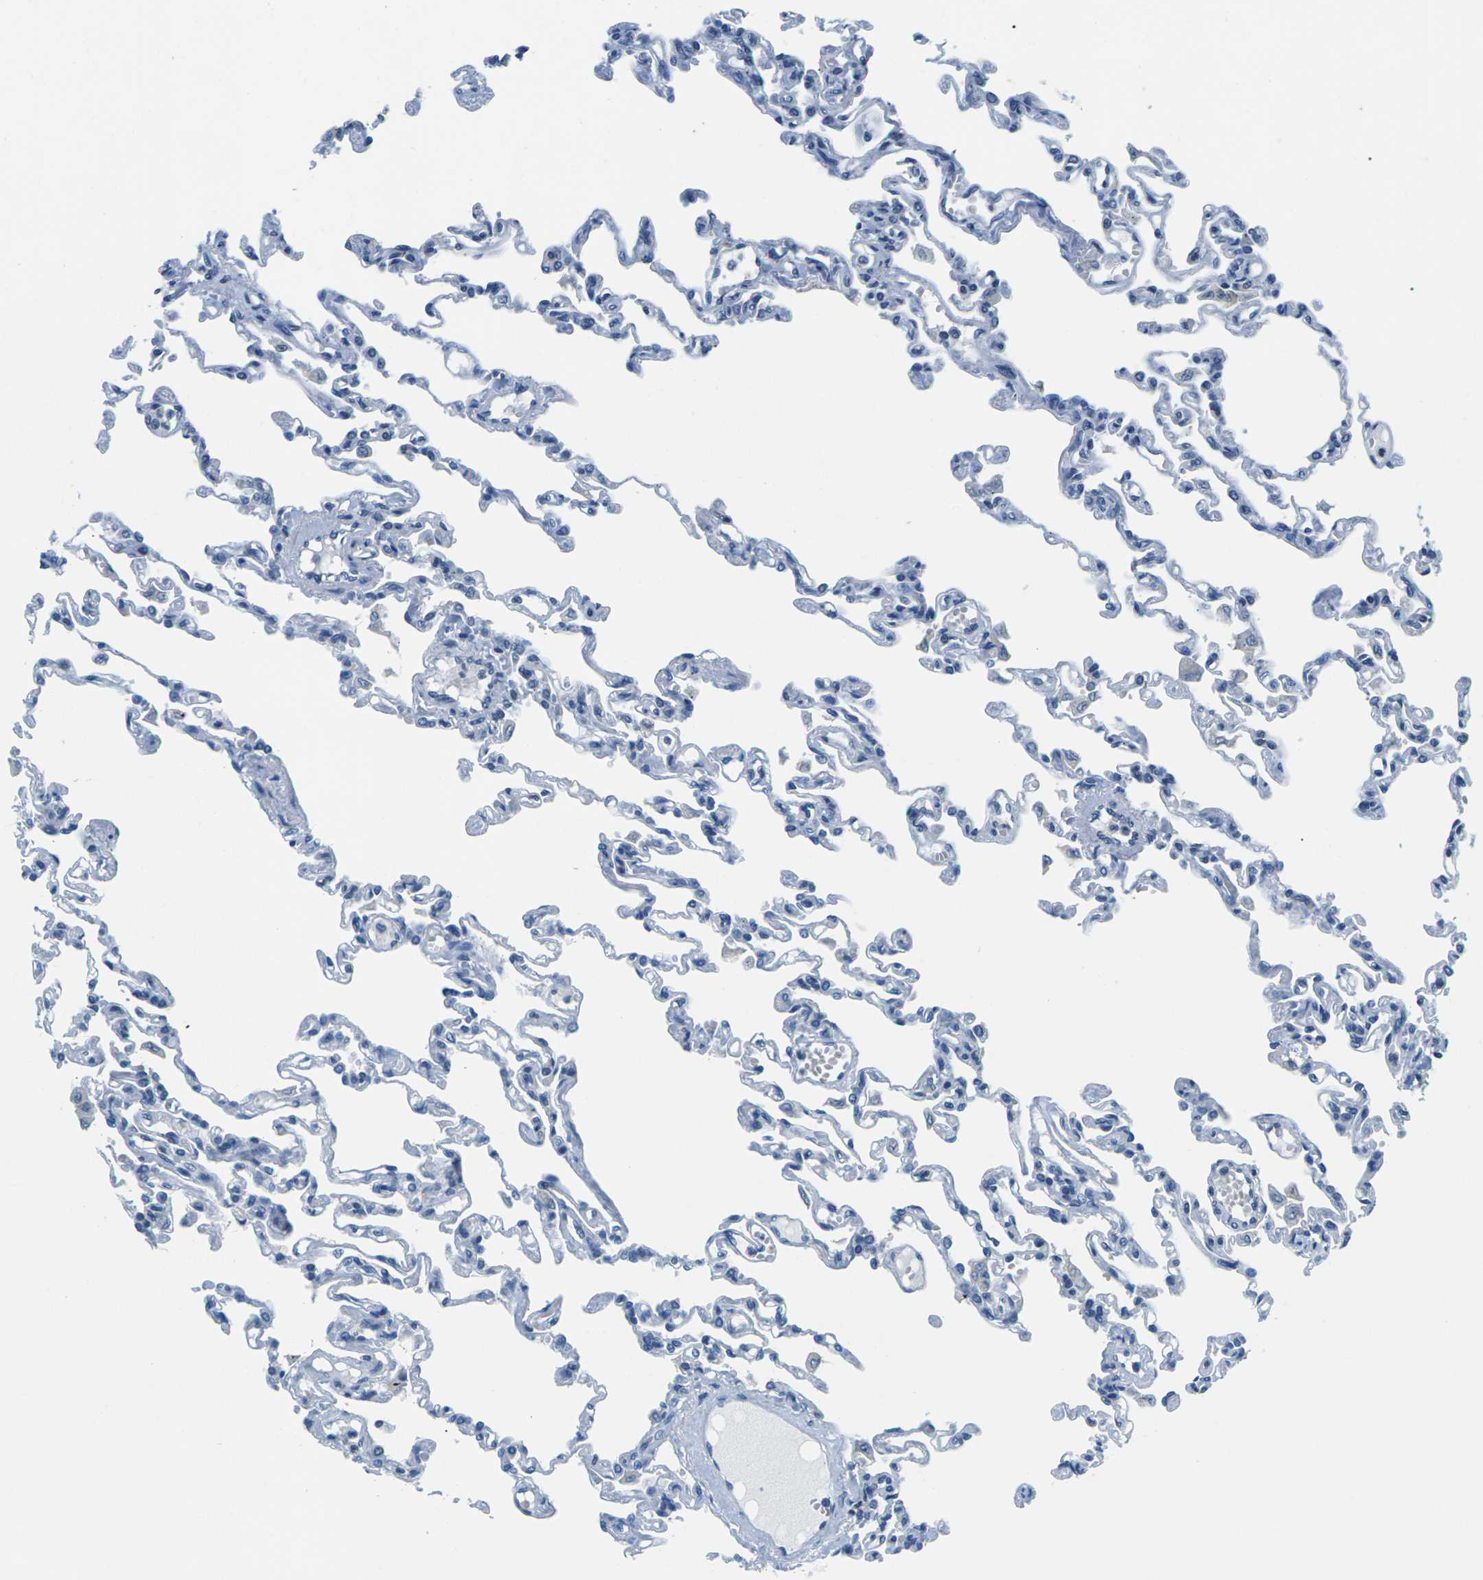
{"staining": {"intensity": "negative", "quantity": "none", "location": "none"}, "tissue": "lung", "cell_type": "Alveolar cells", "image_type": "normal", "snomed": [{"axis": "morphology", "description": "Normal tissue, NOS"}, {"axis": "topography", "description": "Lung"}], "caption": "Alveolar cells show no significant protein positivity in normal lung.", "gene": "UMOD", "patient": {"sex": "male", "age": 21}}